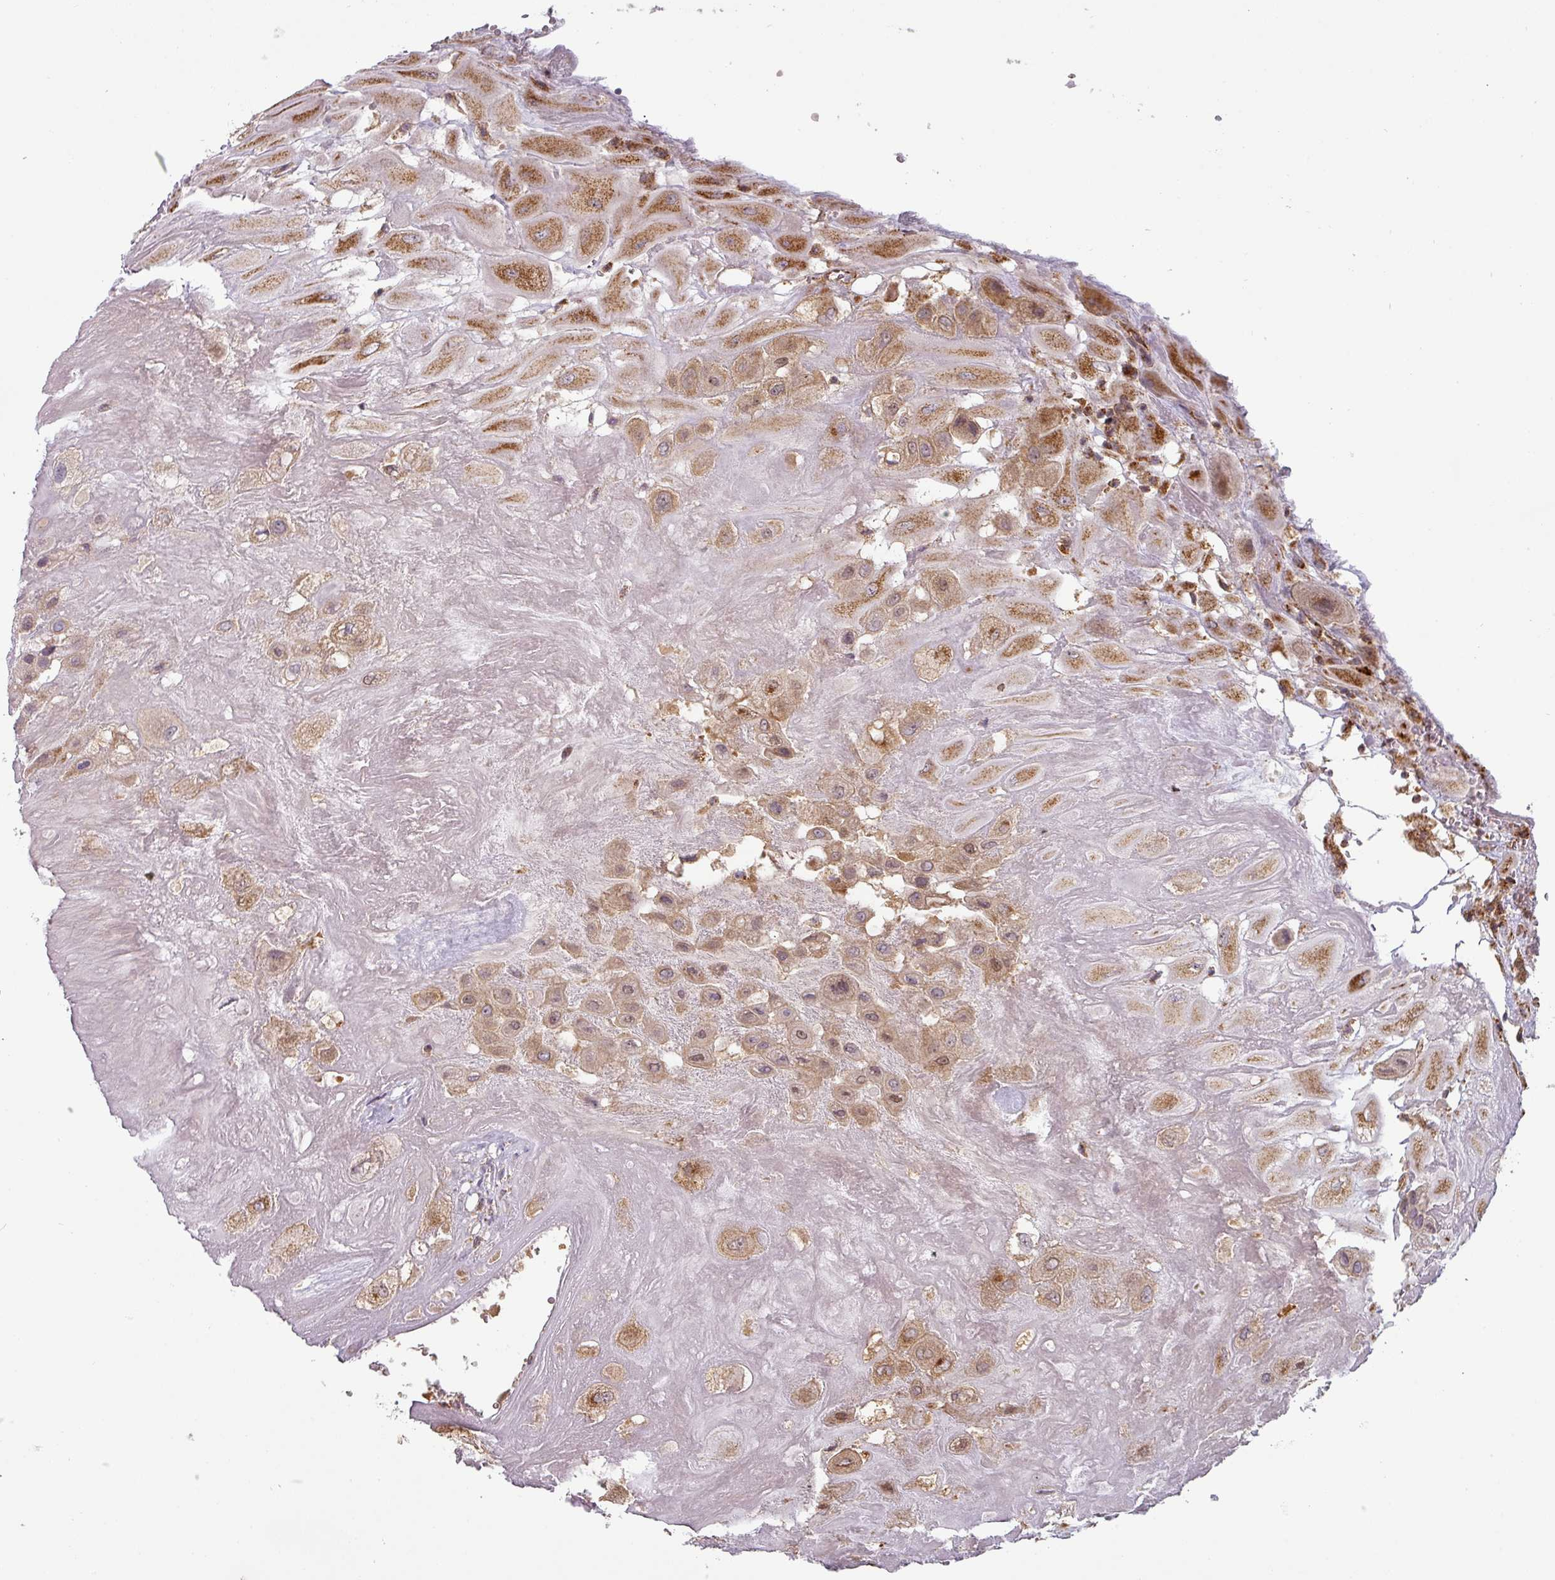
{"staining": {"intensity": "moderate", "quantity": ">75%", "location": "cytoplasmic/membranous,nuclear"}, "tissue": "placenta", "cell_type": "Decidual cells", "image_type": "normal", "snomed": [{"axis": "morphology", "description": "Normal tissue, NOS"}, {"axis": "topography", "description": "Placenta"}], "caption": "Protein analysis of benign placenta reveals moderate cytoplasmic/membranous,nuclear staining in approximately >75% of decidual cells.", "gene": "MRPS16", "patient": {"sex": "female", "age": 32}}